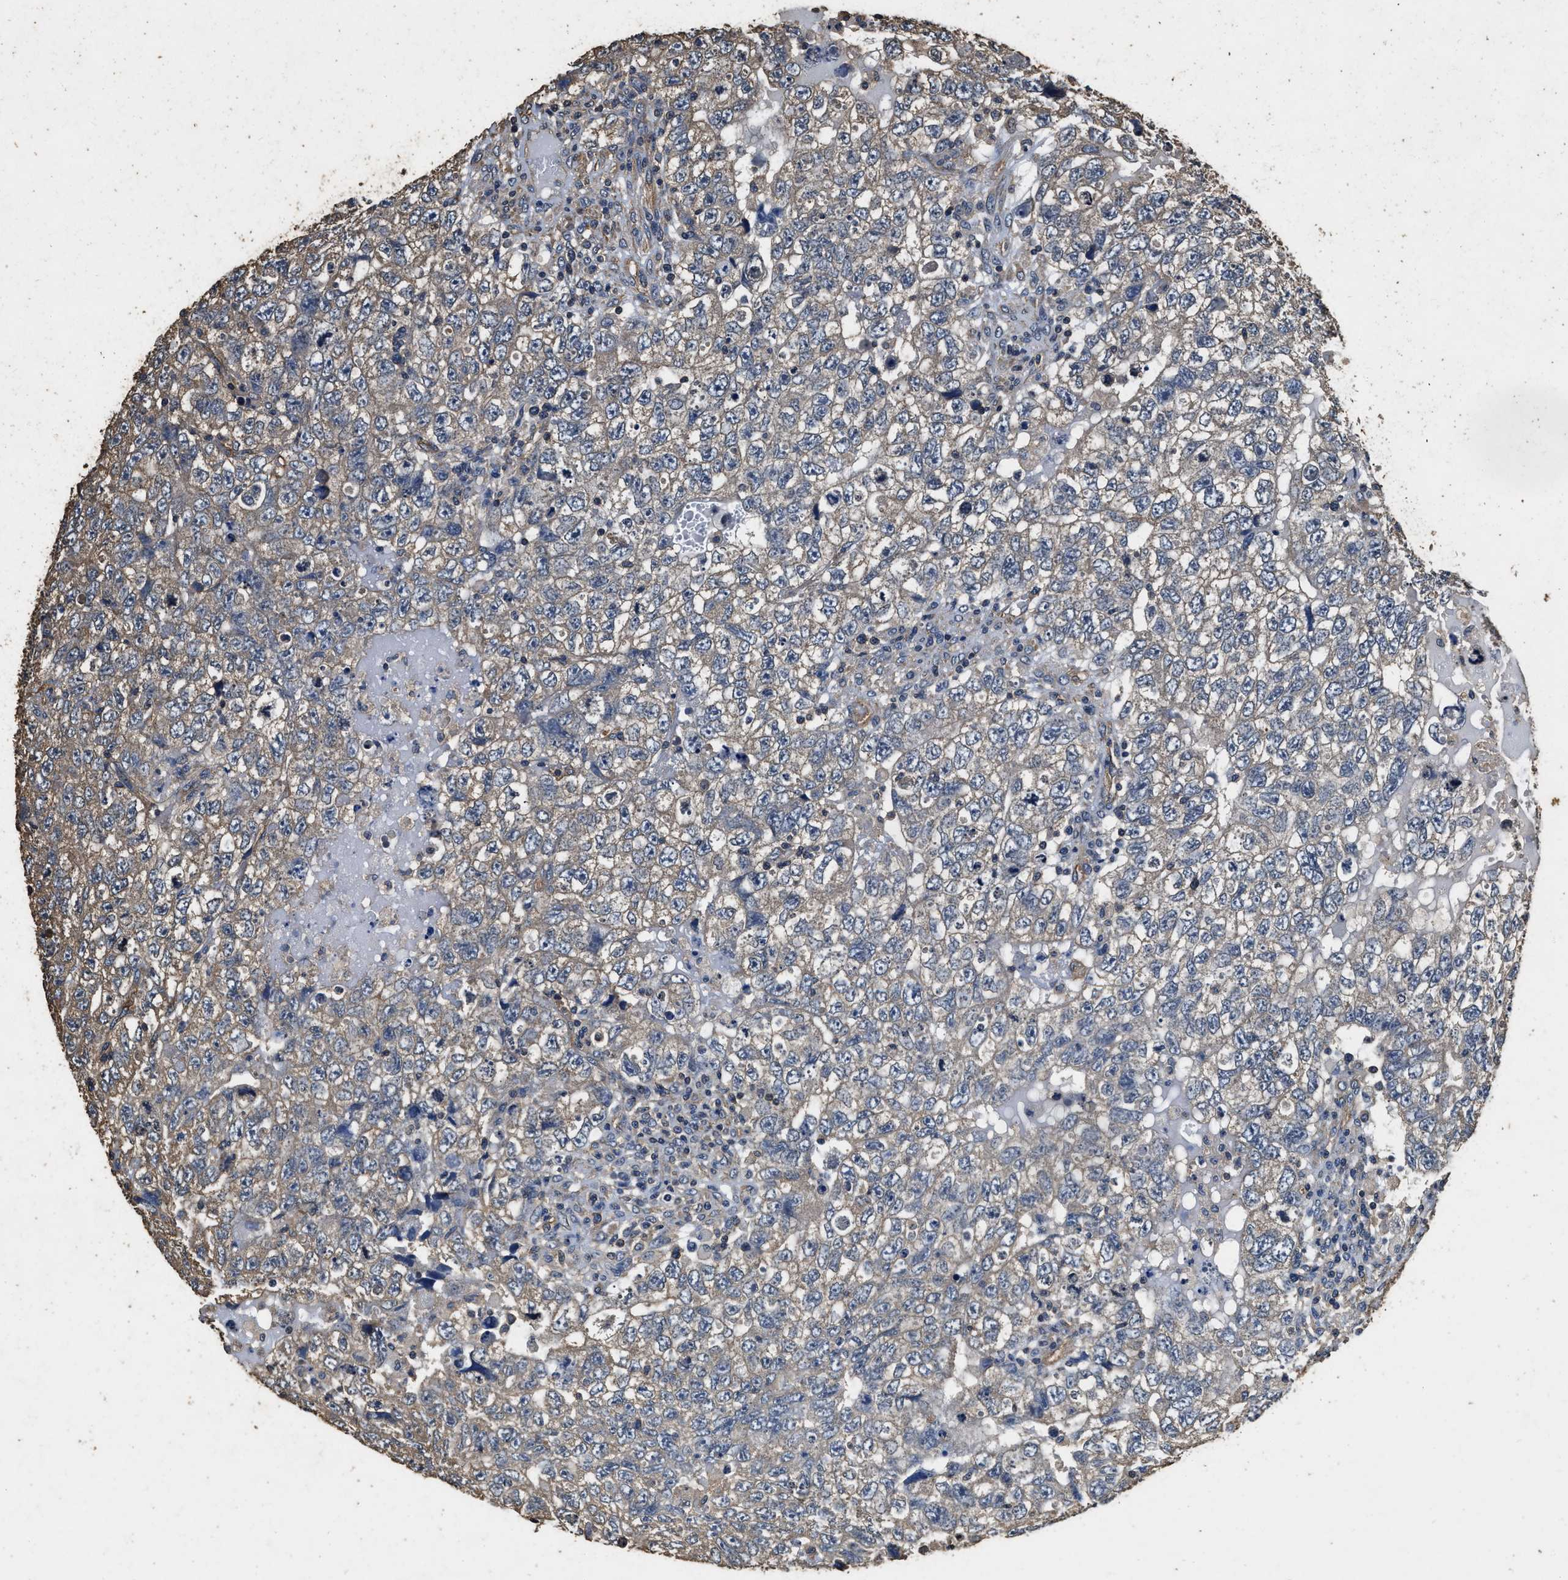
{"staining": {"intensity": "weak", "quantity": "25%-75%", "location": "cytoplasmic/membranous"}, "tissue": "testis cancer", "cell_type": "Tumor cells", "image_type": "cancer", "snomed": [{"axis": "morphology", "description": "Carcinoma, Embryonal, NOS"}, {"axis": "topography", "description": "Testis"}], "caption": "Protein expression analysis of testis embryonal carcinoma exhibits weak cytoplasmic/membranous positivity in about 25%-75% of tumor cells.", "gene": "MIB1", "patient": {"sex": "male", "age": 36}}